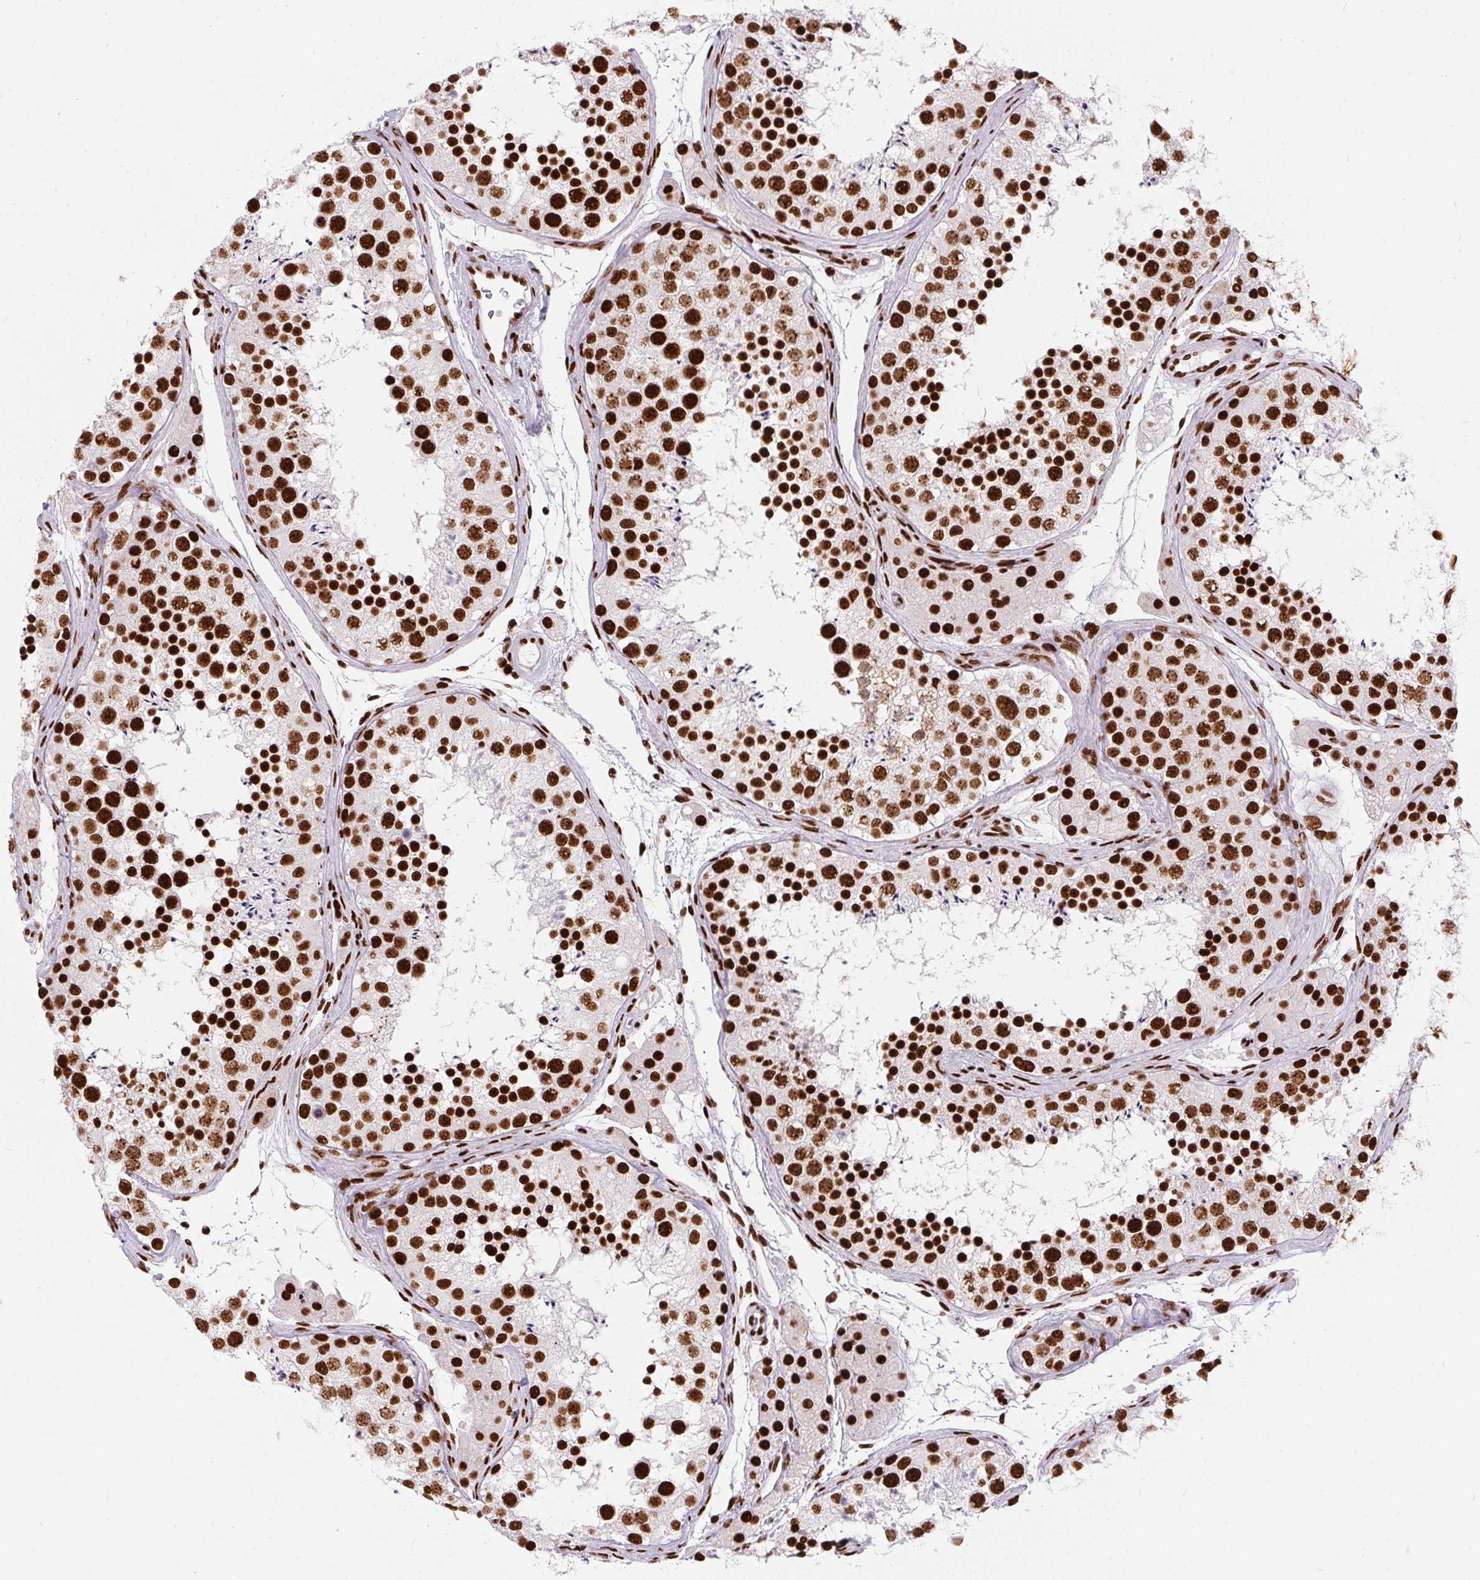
{"staining": {"intensity": "strong", "quantity": ">75%", "location": "nuclear"}, "tissue": "testis", "cell_type": "Cells in seminiferous ducts", "image_type": "normal", "snomed": [{"axis": "morphology", "description": "Normal tissue, NOS"}, {"axis": "topography", "description": "Testis"}], "caption": "An image of testis stained for a protein exhibits strong nuclear brown staining in cells in seminiferous ducts. (DAB (3,3'-diaminobenzidine) = brown stain, brightfield microscopy at high magnification).", "gene": "PAGE3", "patient": {"sex": "male", "age": 41}}